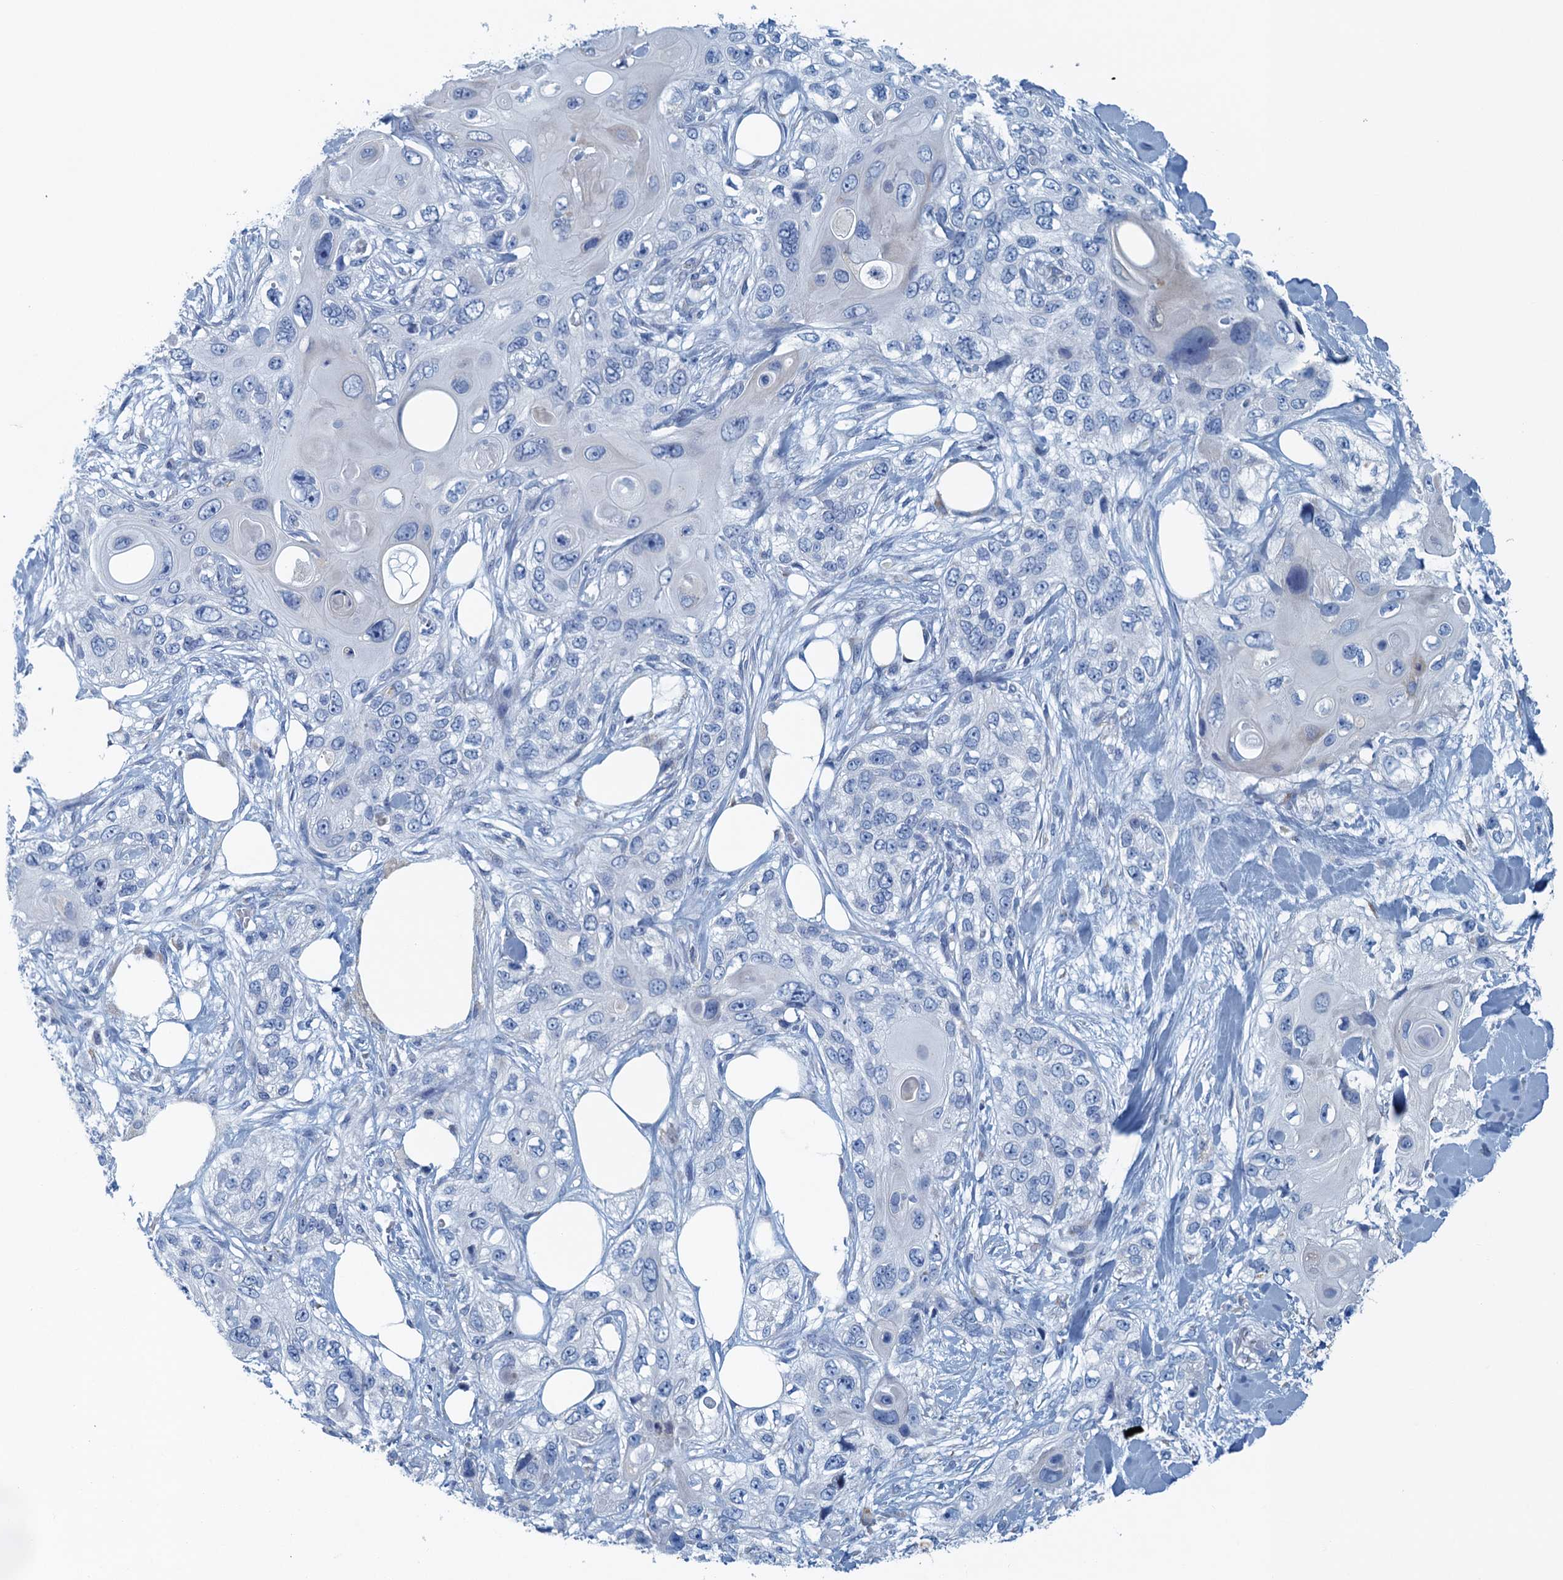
{"staining": {"intensity": "negative", "quantity": "none", "location": "none"}, "tissue": "skin cancer", "cell_type": "Tumor cells", "image_type": "cancer", "snomed": [{"axis": "morphology", "description": "Normal tissue, NOS"}, {"axis": "morphology", "description": "Squamous cell carcinoma, NOS"}, {"axis": "topography", "description": "Skin"}], "caption": "Image shows no significant protein positivity in tumor cells of squamous cell carcinoma (skin). (Immunohistochemistry (ihc), brightfield microscopy, high magnification).", "gene": "C10orf88", "patient": {"sex": "male", "age": 72}}